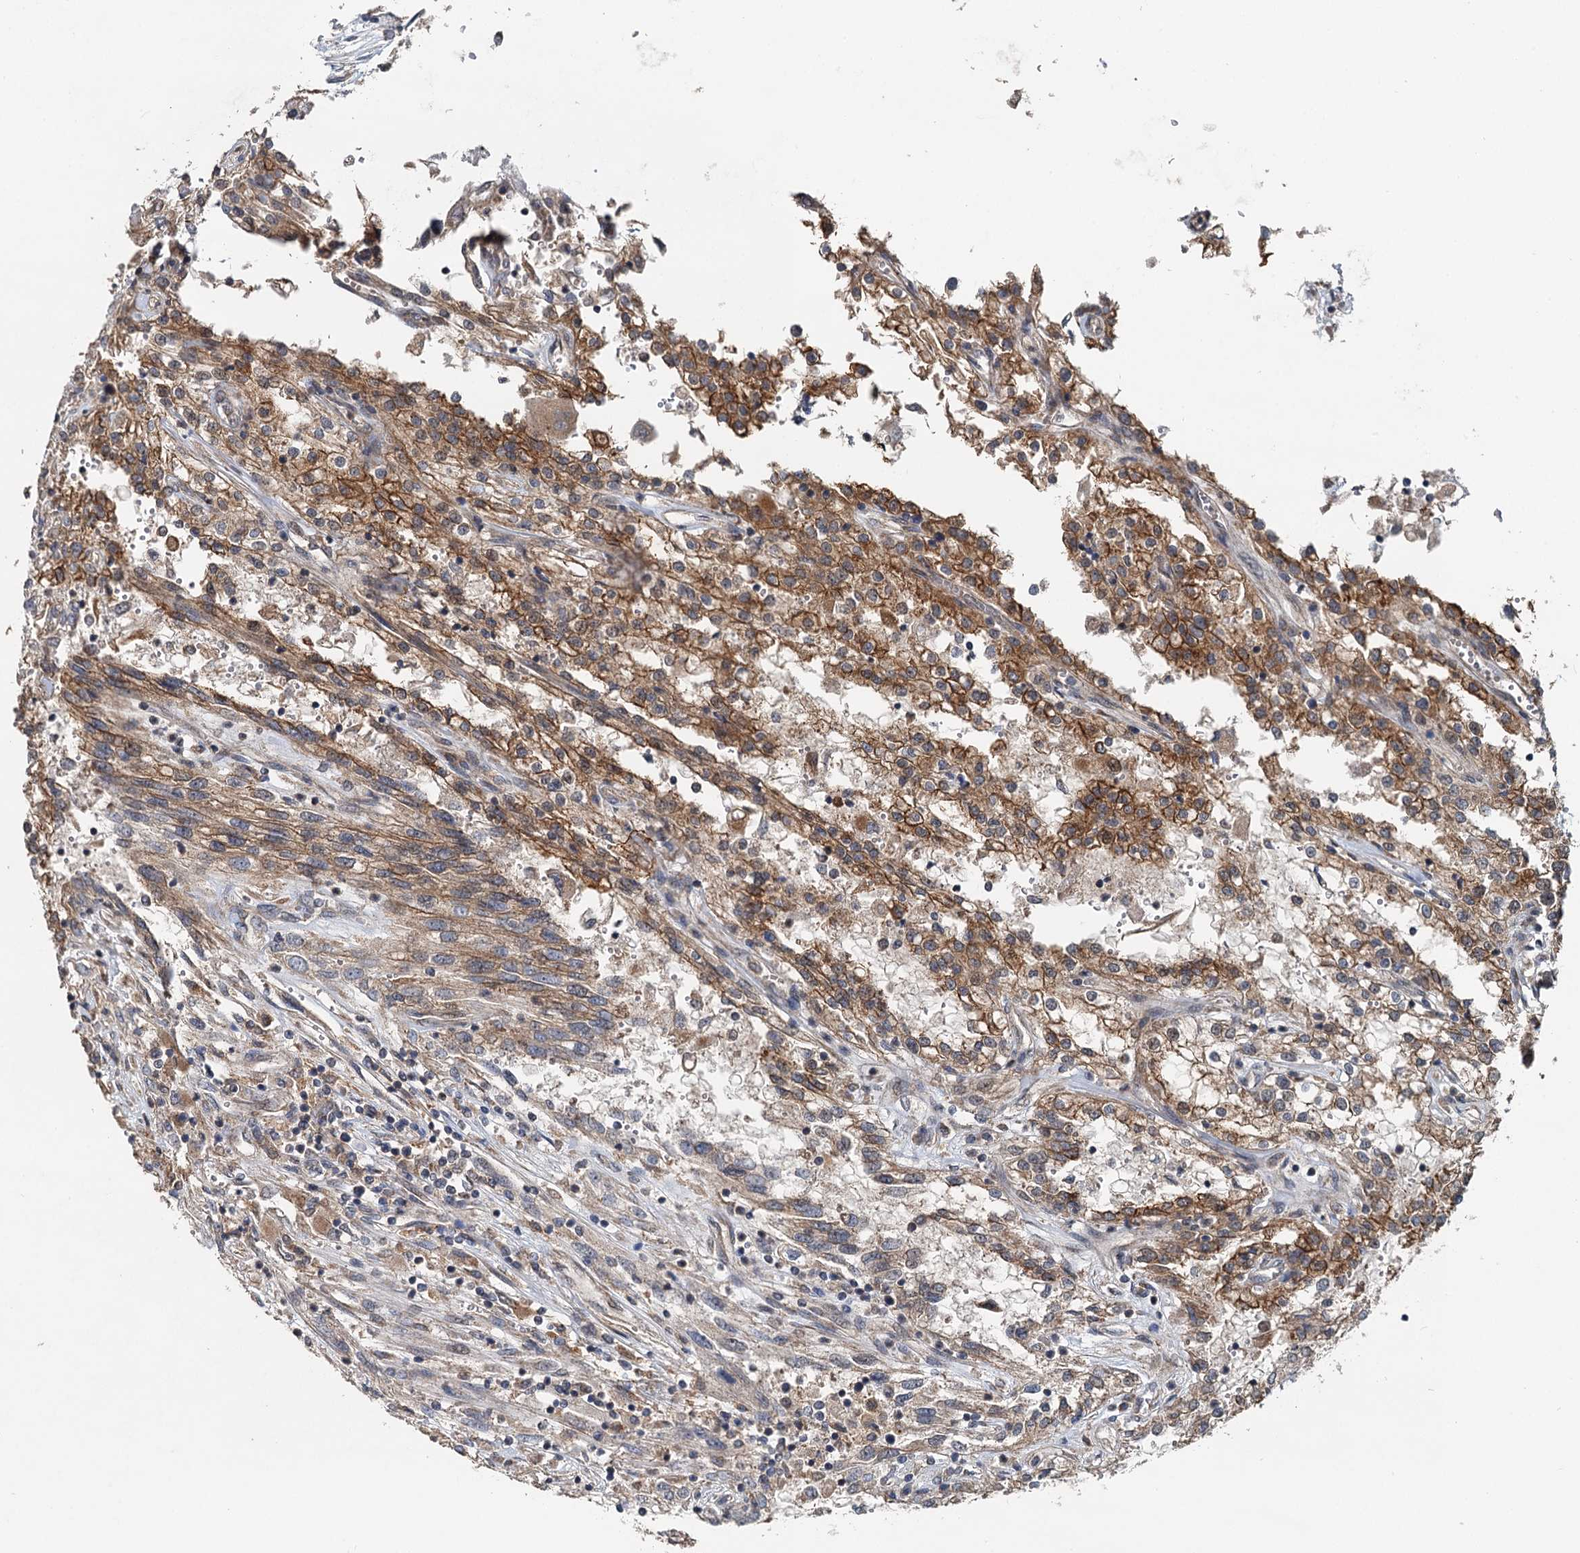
{"staining": {"intensity": "moderate", "quantity": ">75%", "location": "cytoplasmic/membranous"}, "tissue": "renal cancer", "cell_type": "Tumor cells", "image_type": "cancer", "snomed": [{"axis": "morphology", "description": "Adenocarcinoma, NOS"}, {"axis": "topography", "description": "Kidney"}], "caption": "Renal cancer was stained to show a protein in brown. There is medium levels of moderate cytoplasmic/membranous staining in approximately >75% of tumor cells.", "gene": "LRRK2", "patient": {"sex": "female", "age": 52}}